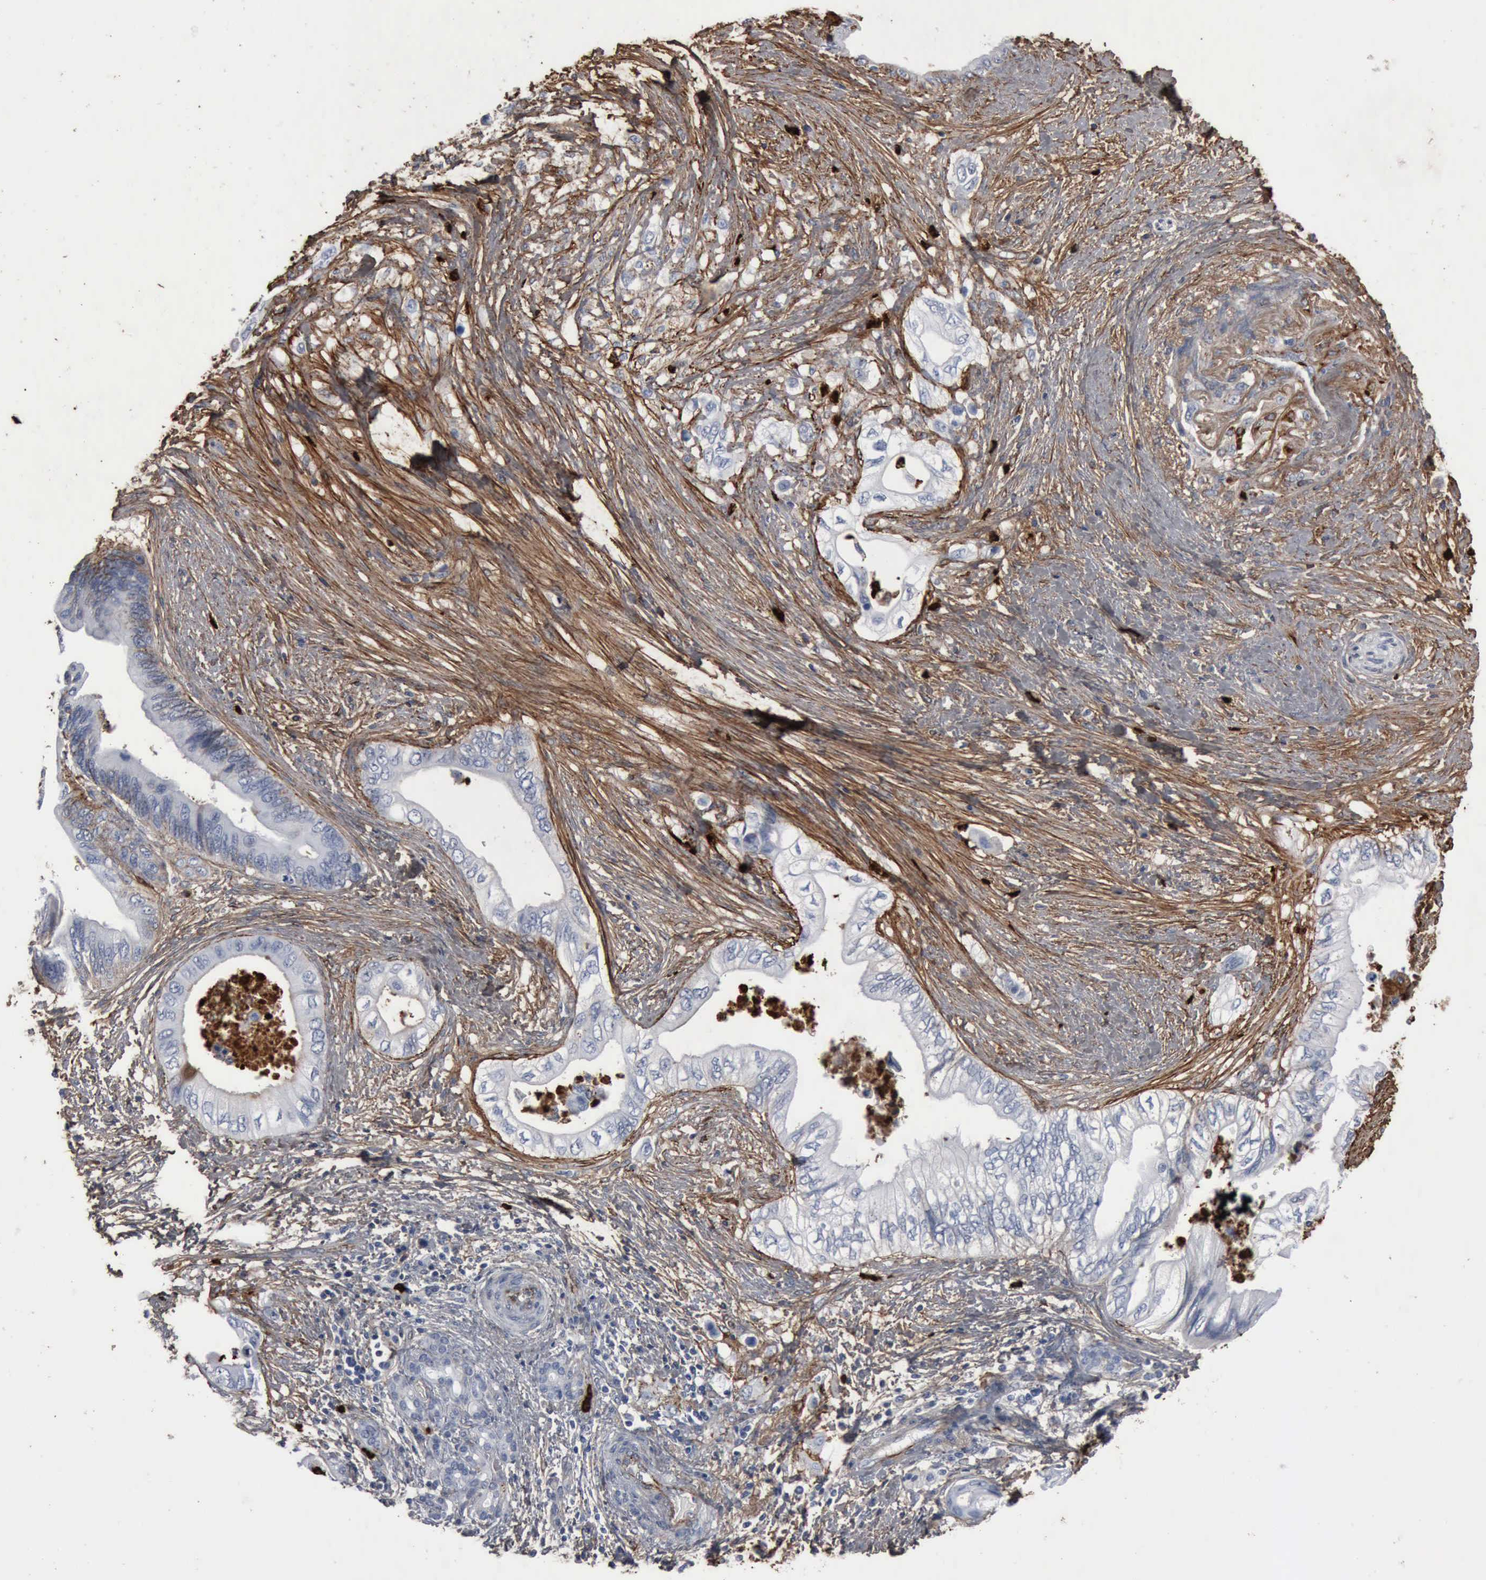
{"staining": {"intensity": "negative", "quantity": "none", "location": "none"}, "tissue": "pancreatic cancer", "cell_type": "Tumor cells", "image_type": "cancer", "snomed": [{"axis": "morphology", "description": "Adenocarcinoma, NOS"}, {"axis": "topography", "description": "Pancreas"}], "caption": "High magnification brightfield microscopy of pancreatic cancer stained with DAB (brown) and counterstained with hematoxylin (blue): tumor cells show no significant expression.", "gene": "FN1", "patient": {"sex": "female", "age": 66}}